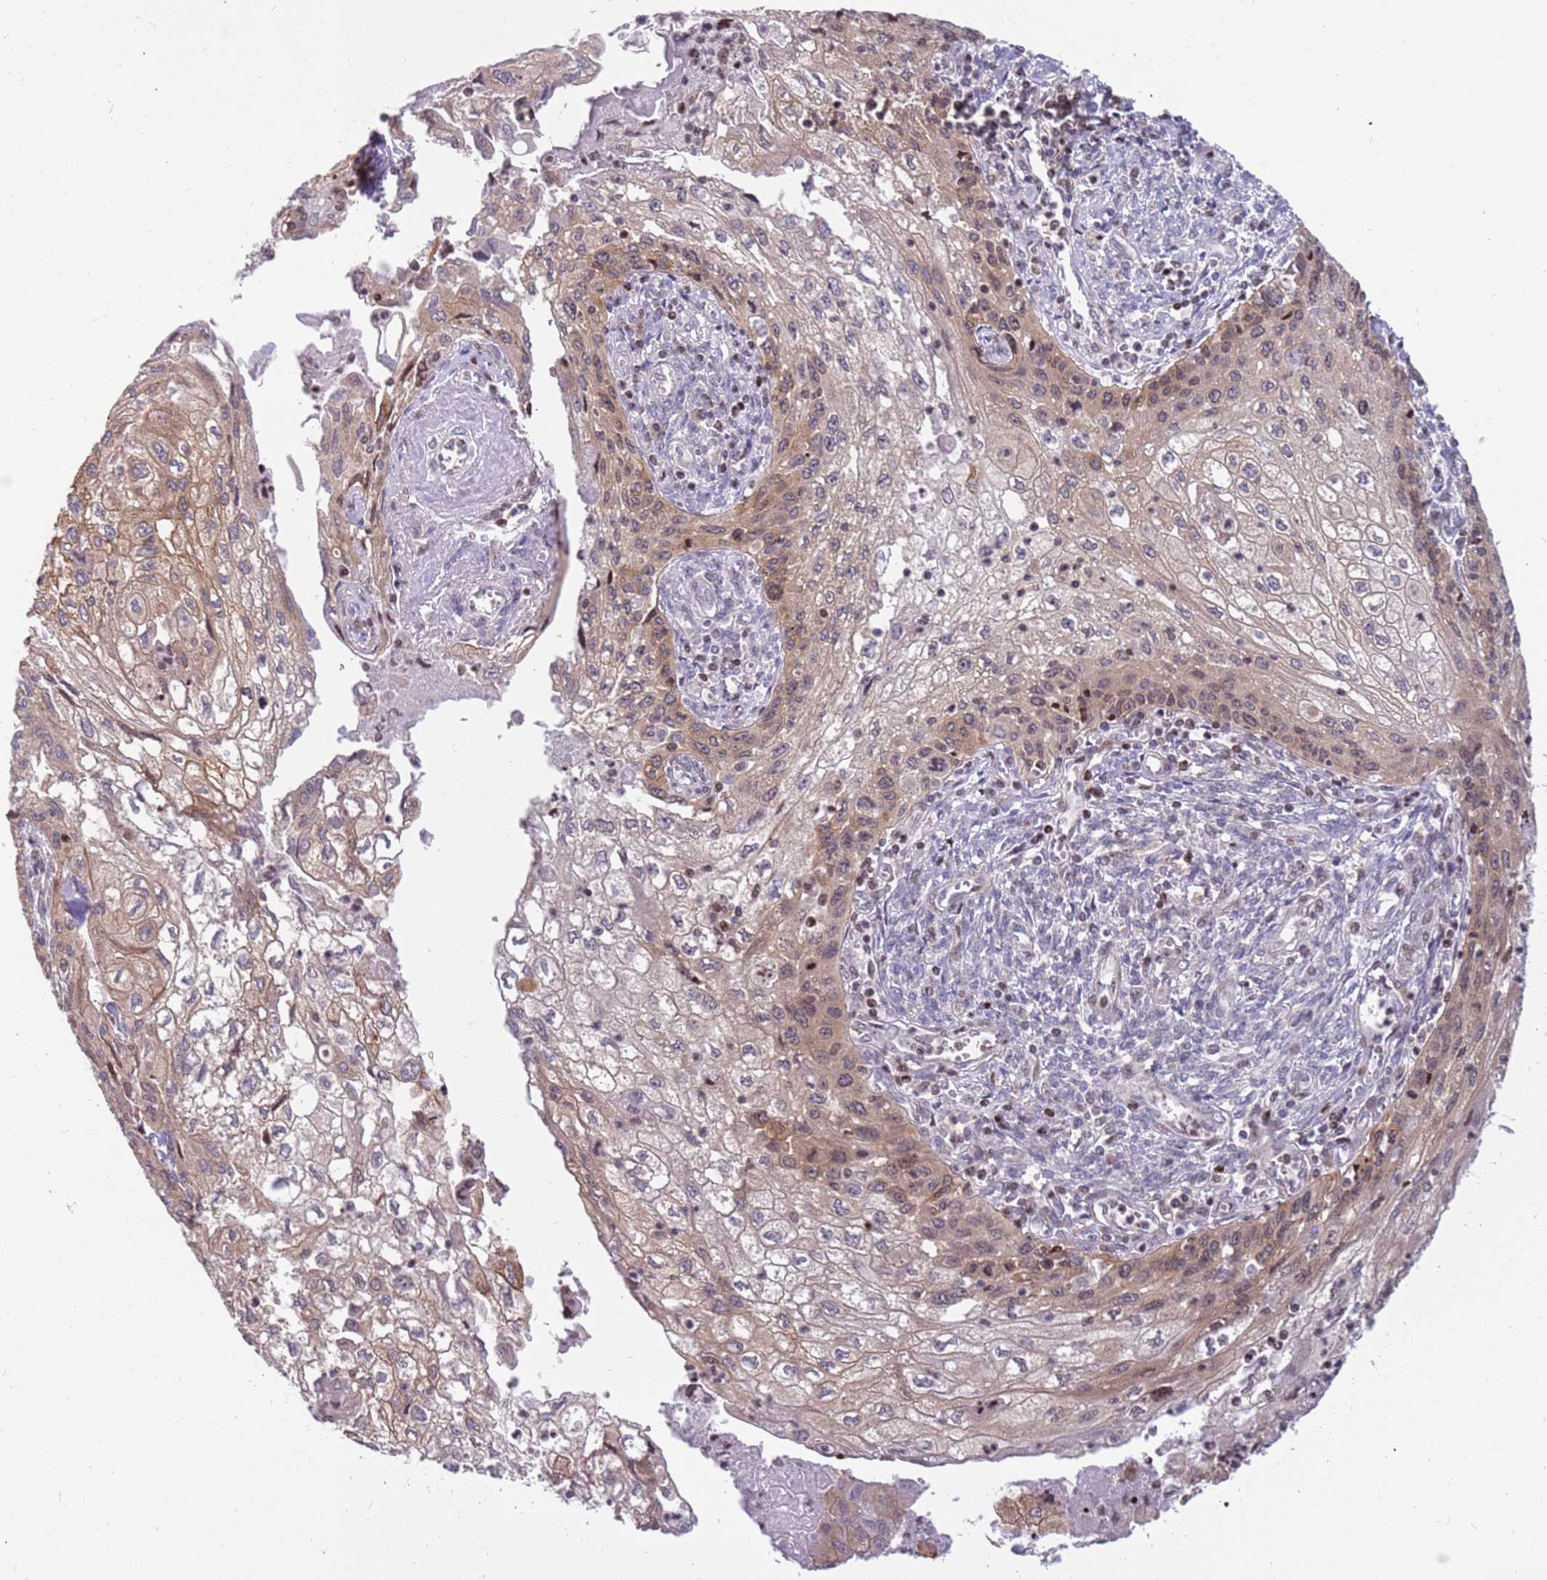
{"staining": {"intensity": "weak", "quantity": ">75%", "location": "cytoplasmic/membranous,nuclear"}, "tissue": "cervical cancer", "cell_type": "Tumor cells", "image_type": "cancer", "snomed": [{"axis": "morphology", "description": "Squamous cell carcinoma, NOS"}, {"axis": "topography", "description": "Cervix"}], "caption": "Weak cytoplasmic/membranous and nuclear expression for a protein is appreciated in about >75% of tumor cells of cervical squamous cell carcinoma using immunohistochemistry.", "gene": "ARHGEF5", "patient": {"sex": "female", "age": 67}}